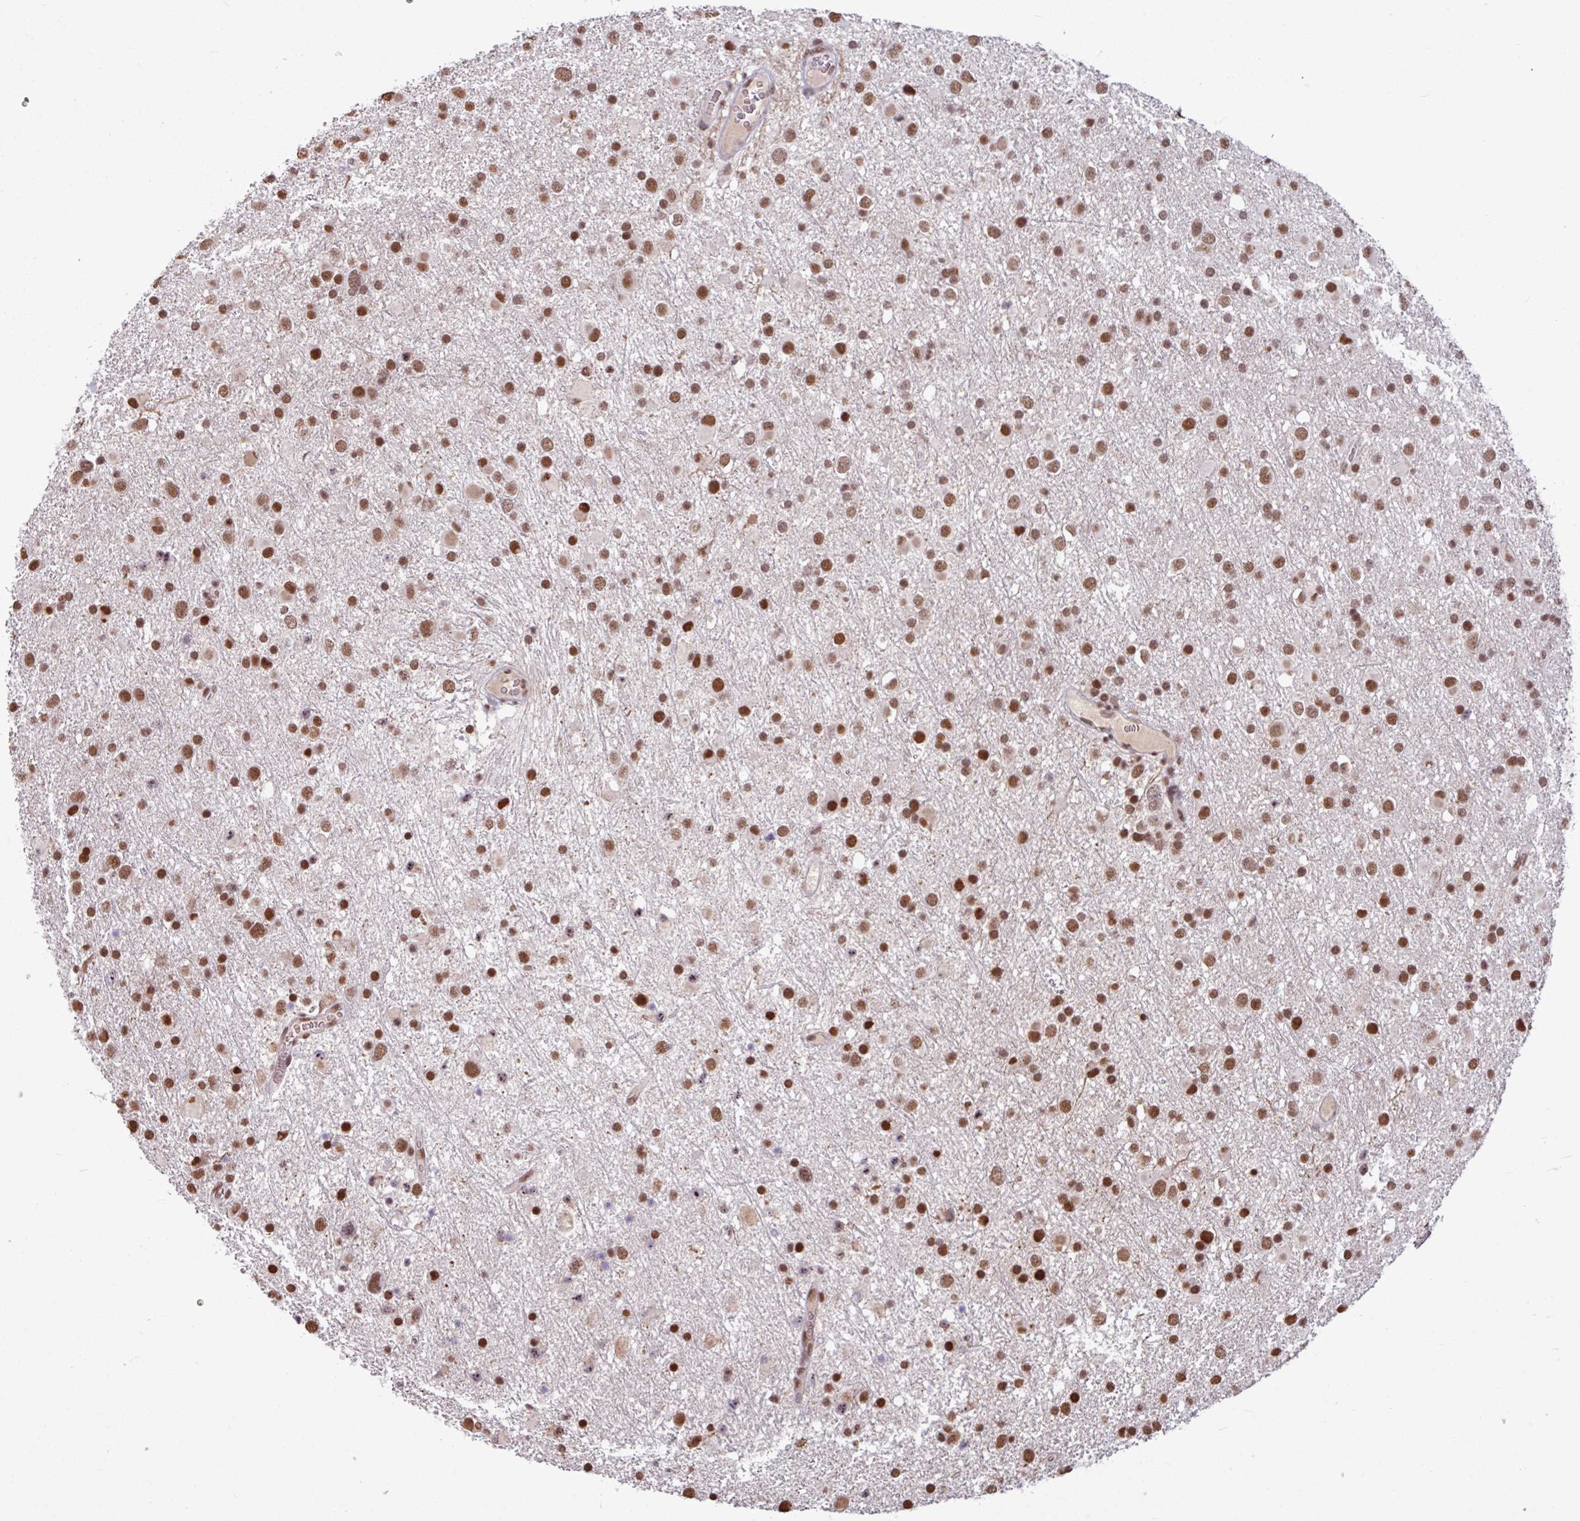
{"staining": {"intensity": "strong", "quantity": ">75%", "location": "nuclear"}, "tissue": "glioma", "cell_type": "Tumor cells", "image_type": "cancer", "snomed": [{"axis": "morphology", "description": "Glioma, malignant, Low grade"}, {"axis": "topography", "description": "Brain"}], "caption": "The histopathology image reveals immunohistochemical staining of malignant glioma (low-grade). There is strong nuclear expression is appreciated in about >75% of tumor cells.", "gene": "TDG", "patient": {"sex": "female", "age": 32}}